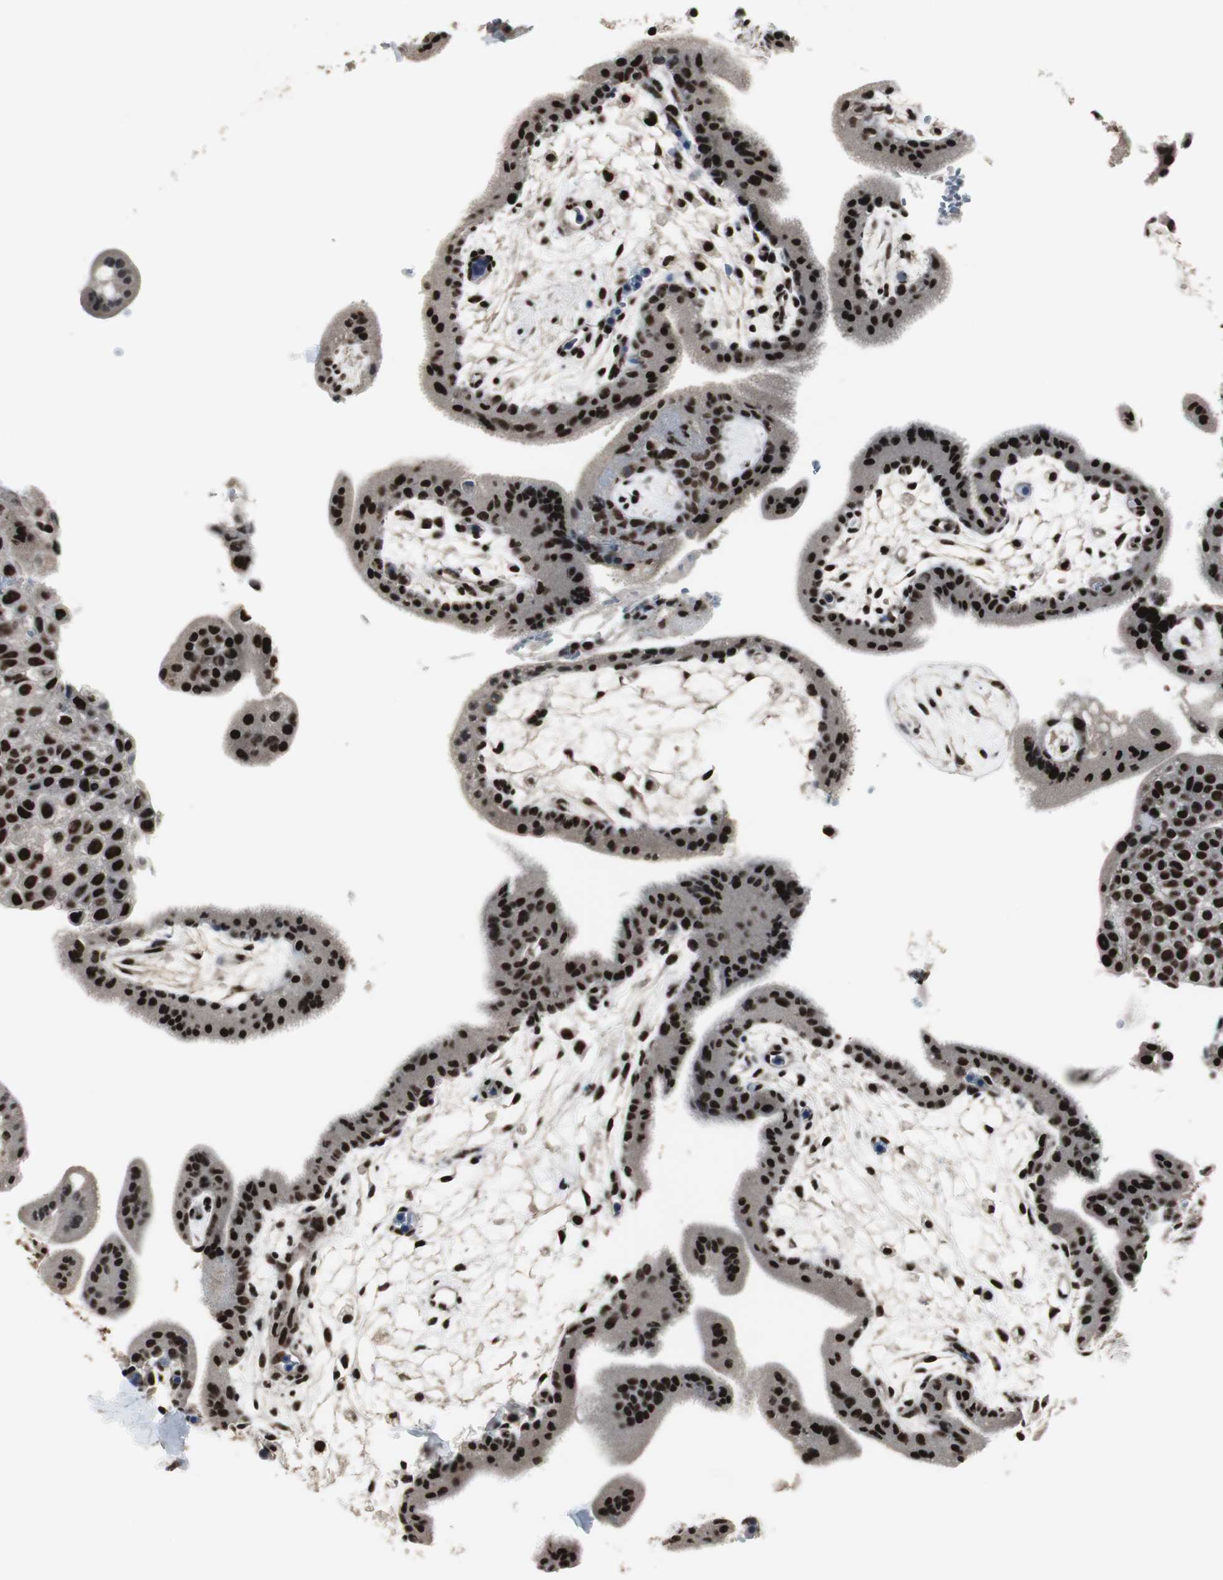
{"staining": {"intensity": "strong", "quantity": ">75%", "location": "nuclear"}, "tissue": "placenta", "cell_type": "Decidual cells", "image_type": "normal", "snomed": [{"axis": "morphology", "description": "Normal tissue, NOS"}, {"axis": "topography", "description": "Placenta"}], "caption": "Immunohistochemistry histopathology image of benign human placenta stained for a protein (brown), which displays high levels of strong nuclear positivity in about >75% of decidual cells.", "gene": "MKX", "patient": {"sex": "female", "age": 35}}